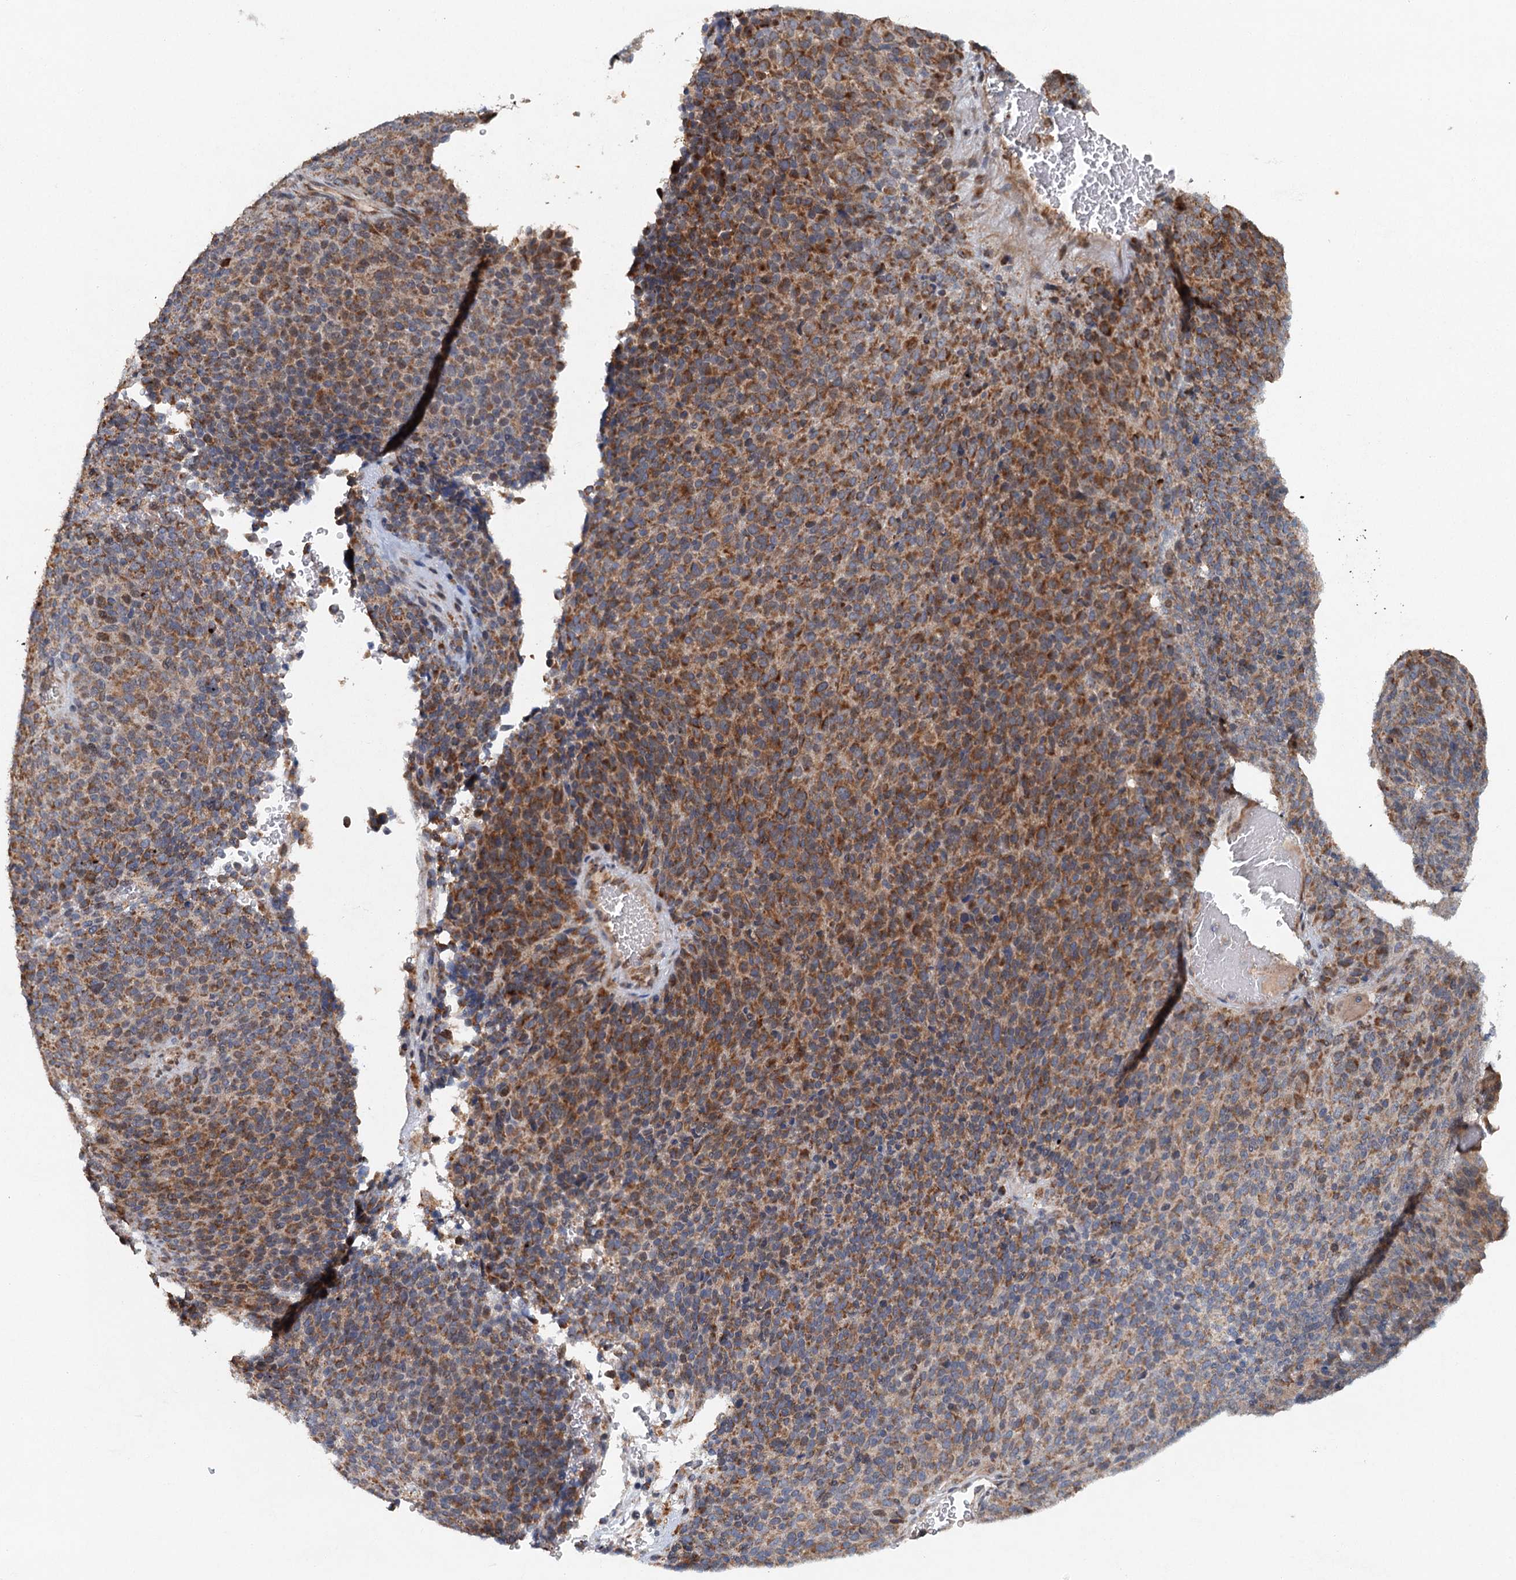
{"staining": {"intensity": "moderate", "quantity": ">75%", "location": "cytoplasmic/membranous"}, "tissue": "melanoma", "cell_type": "Tumor cells", "image_type": "cancer", "snomed": [{"axis": "morphology", "description": "Malignant melanoma, Metastatic site"}, {"axis": "topography", "description": "Brain"}], "caption": "A brown stain shows moderate cytoplasmic/membranous positivity of a protein in human malignant melanoma (metastatic site) tumor cells.", "gene": "SRPX2", "patient": {"sex": "female", "age": 56}}